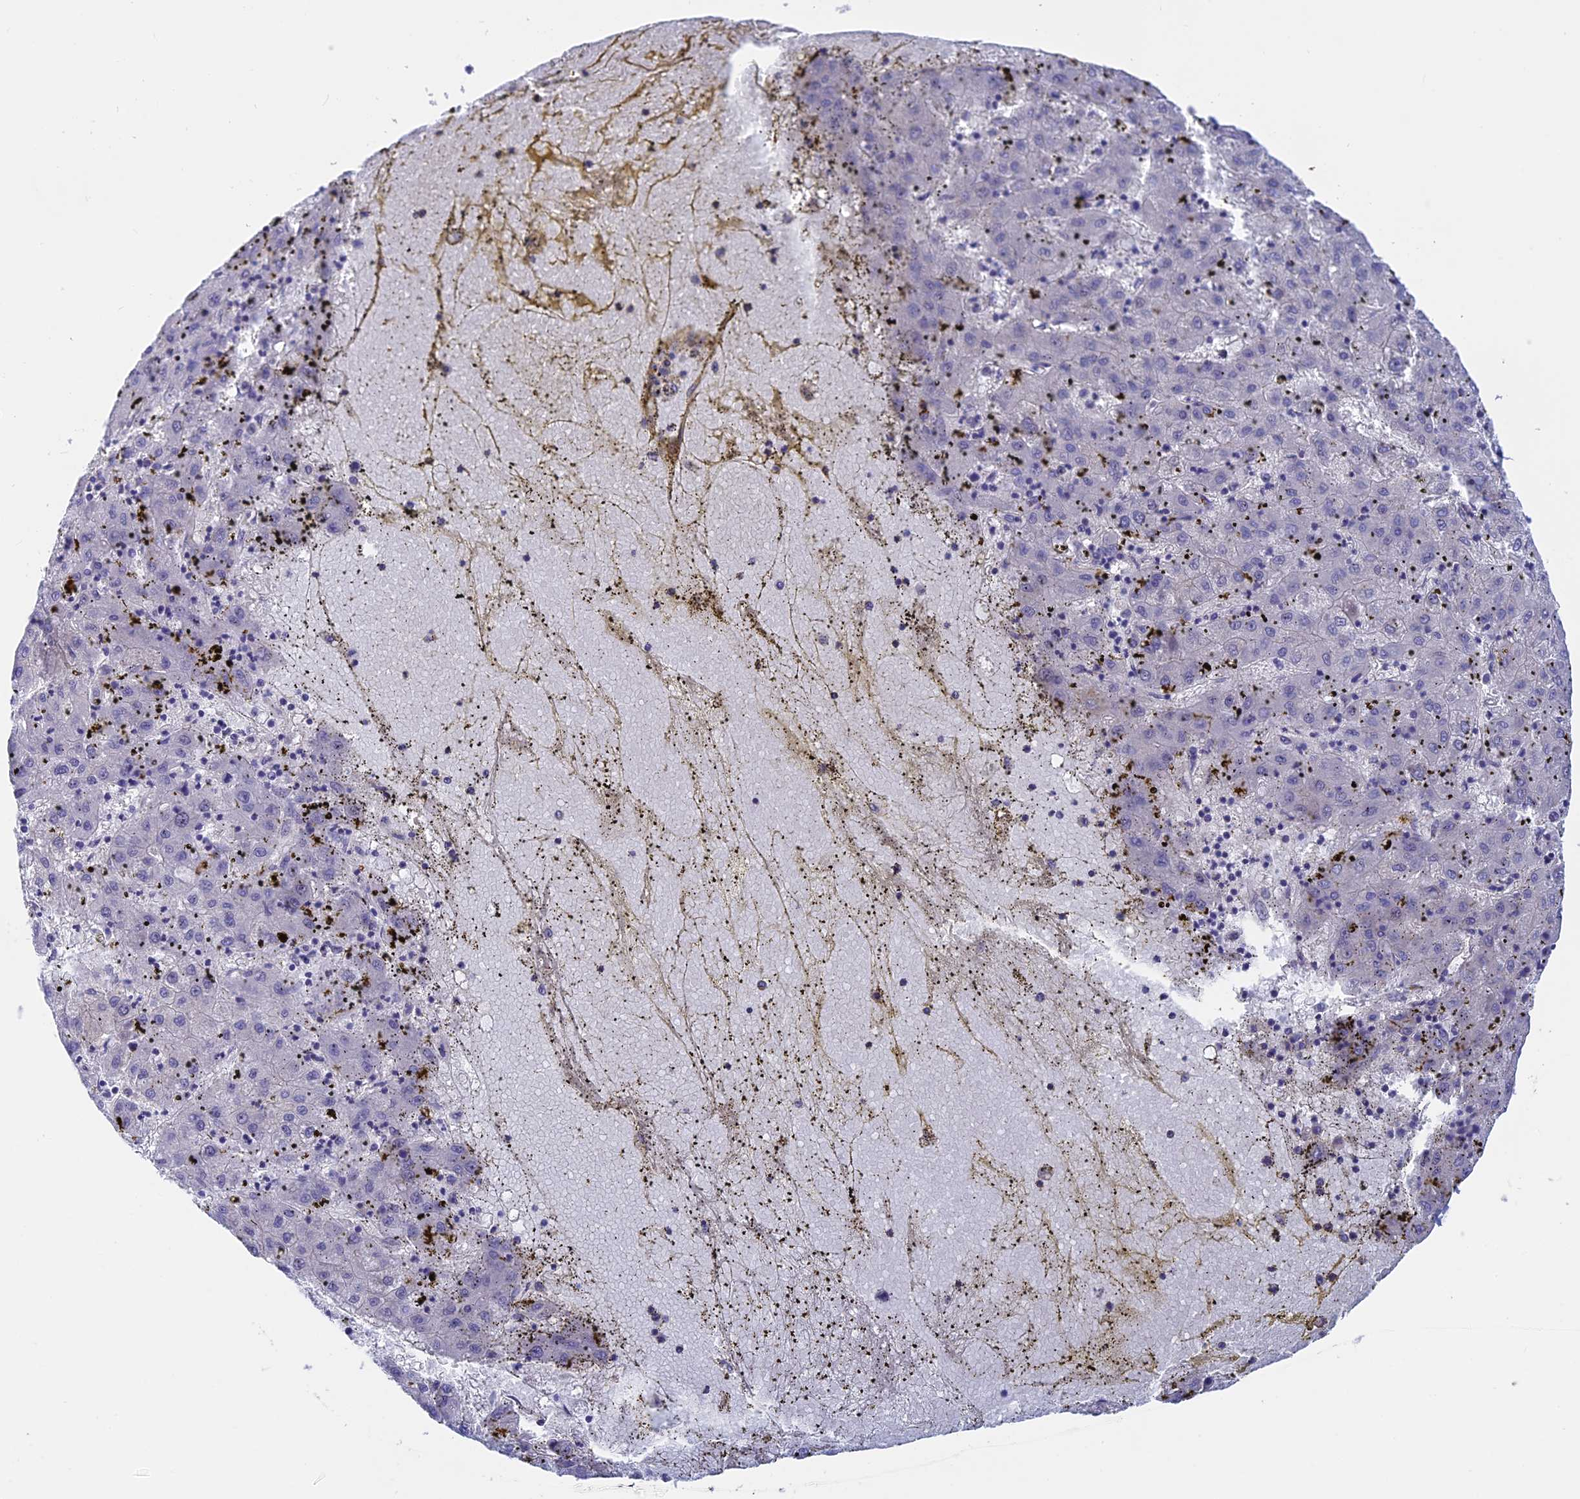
{"staining": {"intensity": "negative", "quantity": "none", "location": "none"}, "tissue": "liver cancer", "cell_type": "Tumor cells", "image_type": "cancer", "snomed": [{"axis": "morphology", "description": "Carcinoma, Hepatocellular, NOS"}, {"axis": "topography", "description": "Liver"}], "caption": "DAB immunohistochemical staining of liver hepatocellular carcinoma displays no significant staining in tumor cells.", "gene": "GLB1L", "patient": {"sex": "male", "age": 72}}